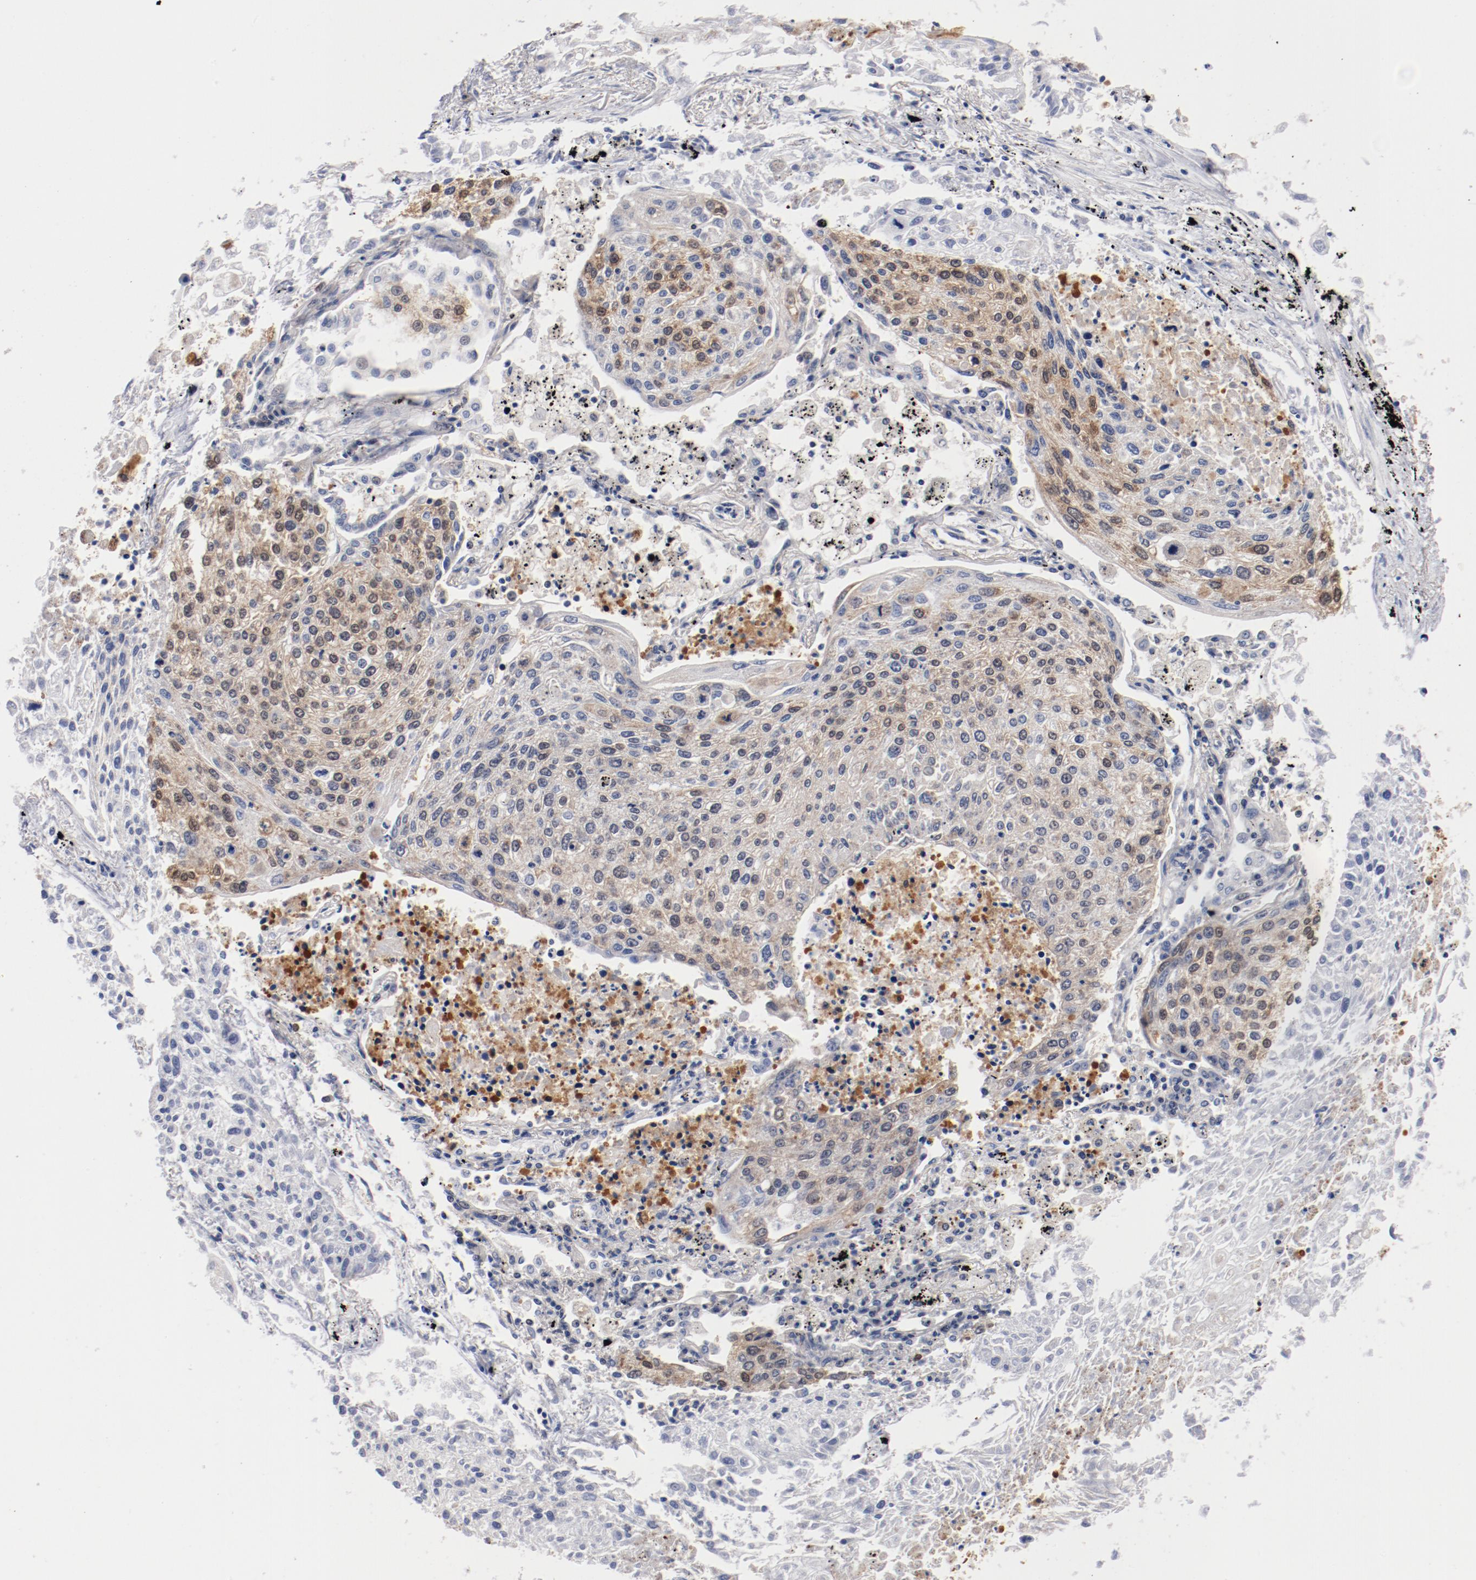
{"staining": {"intensity": "moderate", "quantity": "25%-75%", "location": "cytoplasmic/membranous"}, "tissue": "lung cancer", "cell_type": "Tumor cells", "image_type": "cancer", "snomed": [{"axis": "morphology", "description": "Squamous cell carcinoma, NOS"}, {"axis": "topography", "description": "Lung"}], "caption": "Moderate cytoplasmic/membranous protein positivity is present in about 25%-75% of tumor cells in lung squamous cell carcinoma.", "gene": "MIF", "patient": {"sex": "male", "age": 75}}